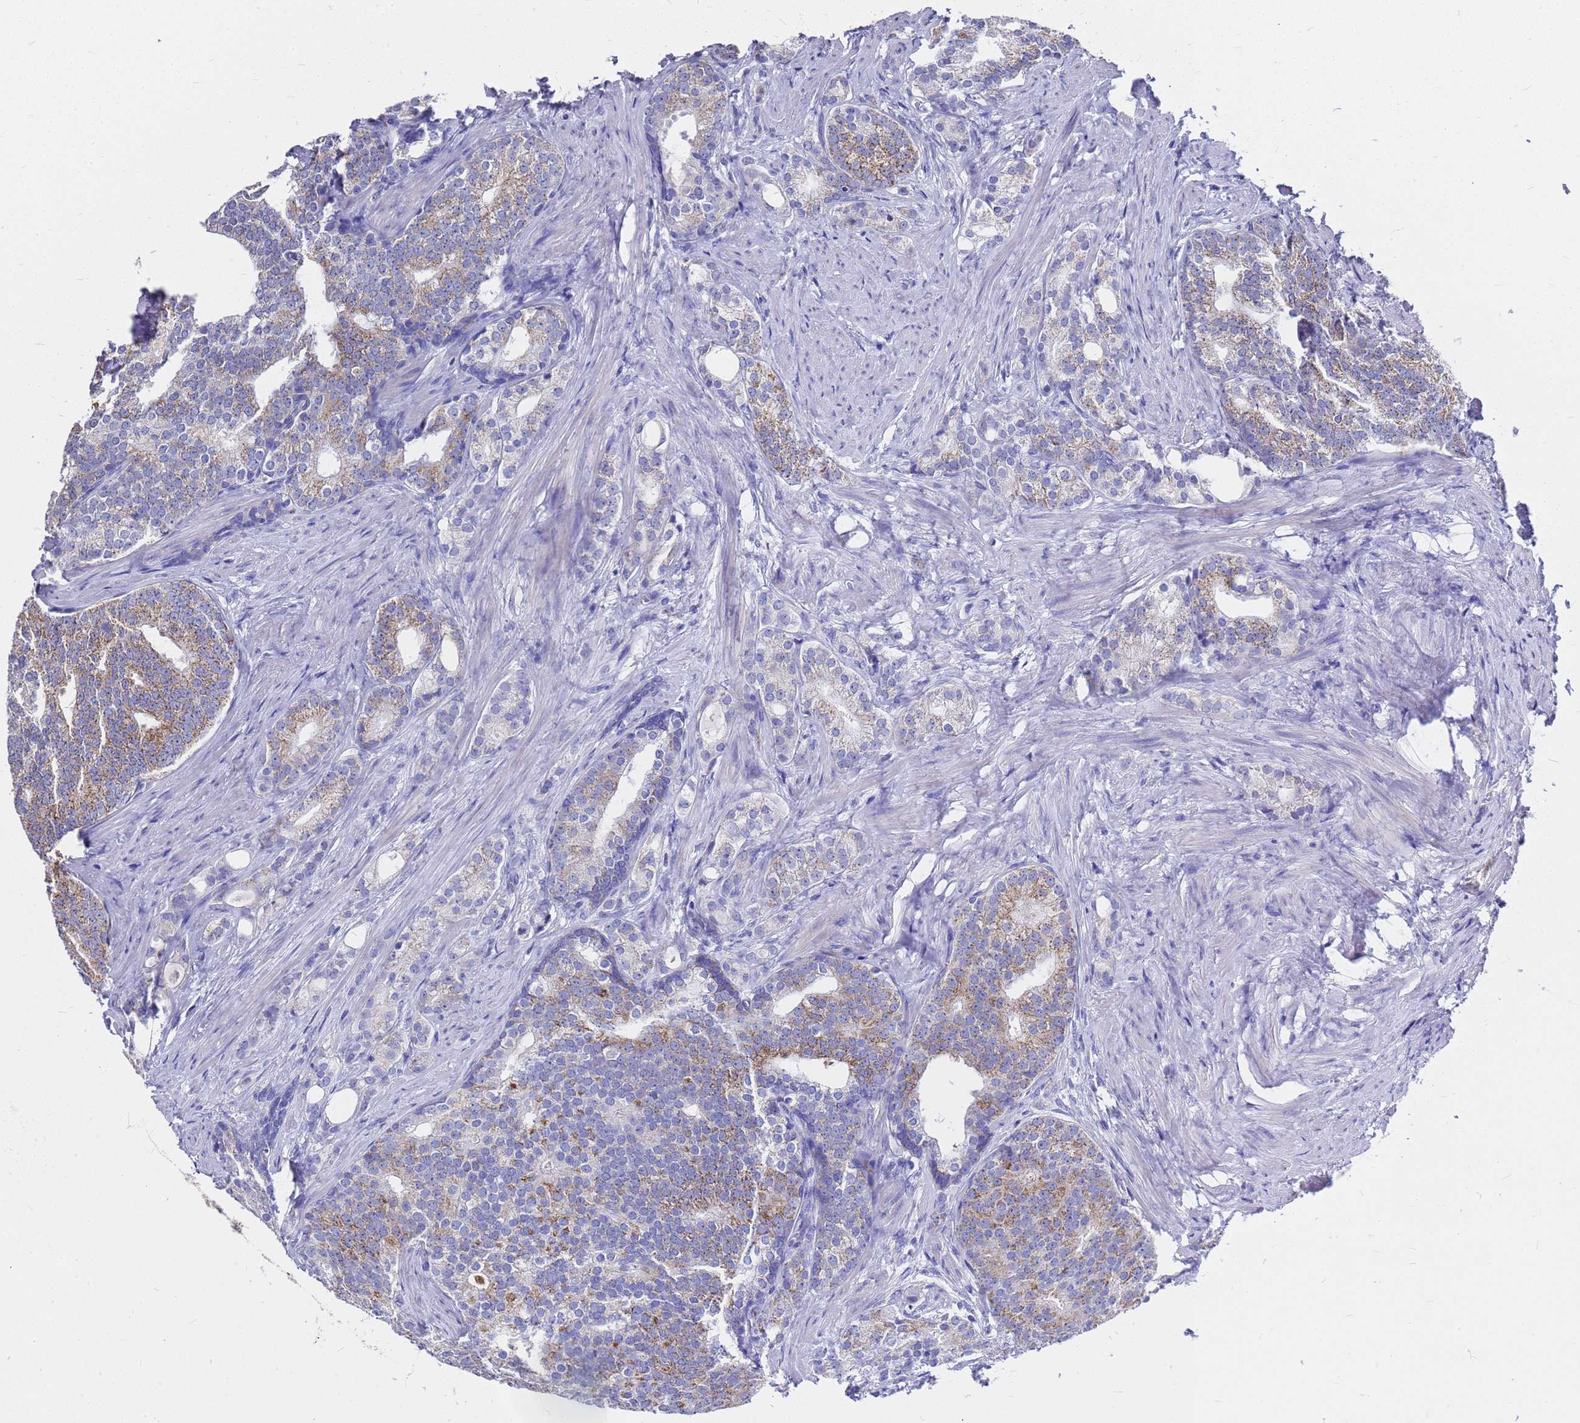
{"staining": {"intensity": "moderate", "quantity": "25%-75%", "location": "cytoplasmic/membranous"}, "tissue": "prostate cancer", "cell_type": "Tumor cells", "image_type": "cancer", "snomed": [{"axis": "morphology", "description": "Adenocarcinoma, Low grade"}, {"axis": "topography", "description": "Prostate"}], "caption": "A brown stain labels moderate cytoplasmic/membranous staining of a protein in human prostate adenocarcinoma (low-grade) tumor cells. (IHC, brightfield microscopy, high magnification).", "gene": "OR52E2", "patient": {"sex": "male", "age": 71}}